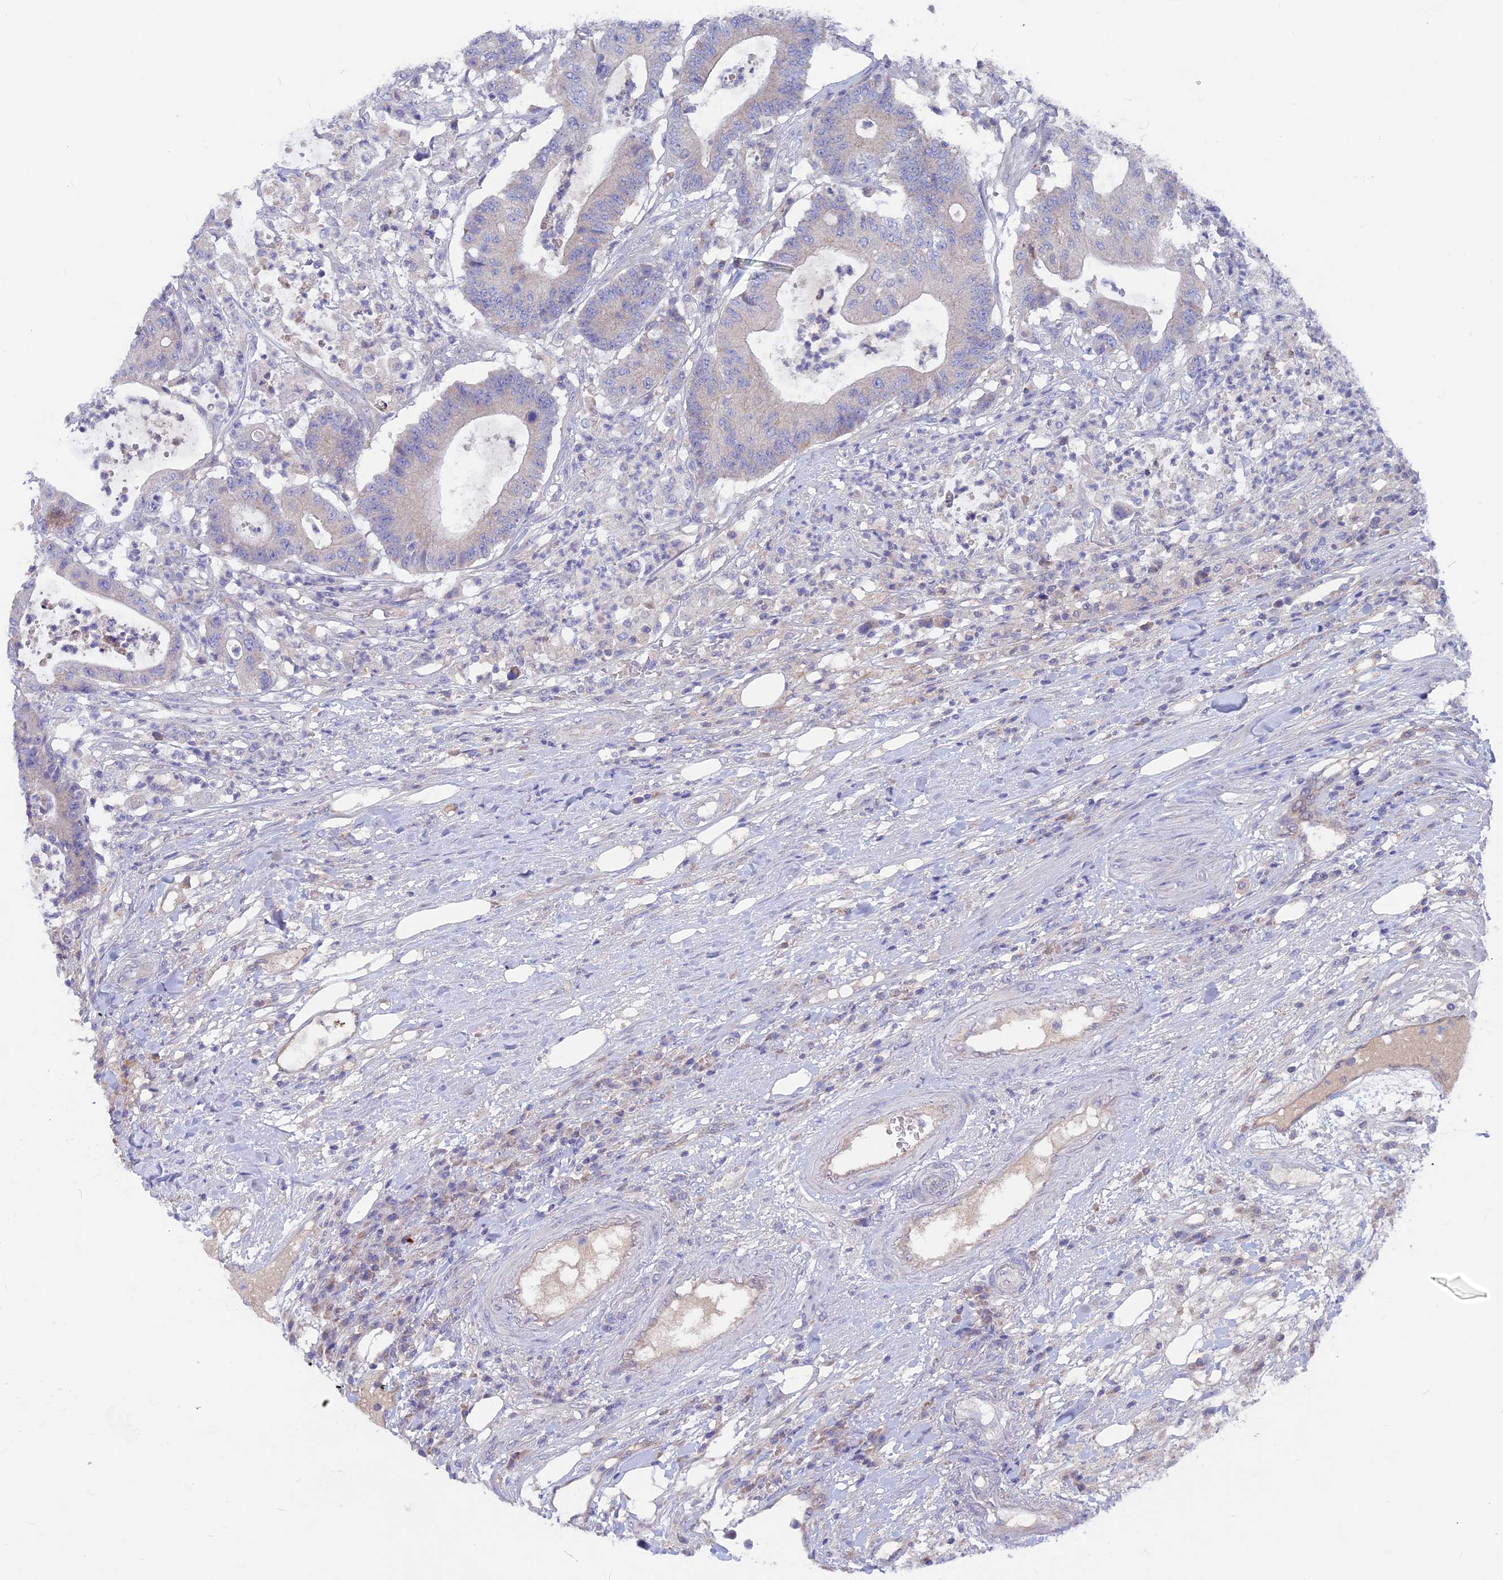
{"staining": {"intensity": "weak", "quantity": "25%-75%", "location": "cytoplasmic/membranous"}, "tissue": "colorectal cancer", "cell_type": "Tumor cells", "image_type": "cancer", "snomed": [{"axis": "morphology", "description": "Adenocarcinoma, NOS"}, {"axis": "topography", "description": "Colon"}], "caption": "Weak cytoplasmic/membranous positivity for a protein is appreciated in about 25%-75% of tumor cells of colorectal cancer (adenocarcinoma) using immunohistochemistry.", "gene": "PZP", "patient": {"sex": "female", "age": 84}}